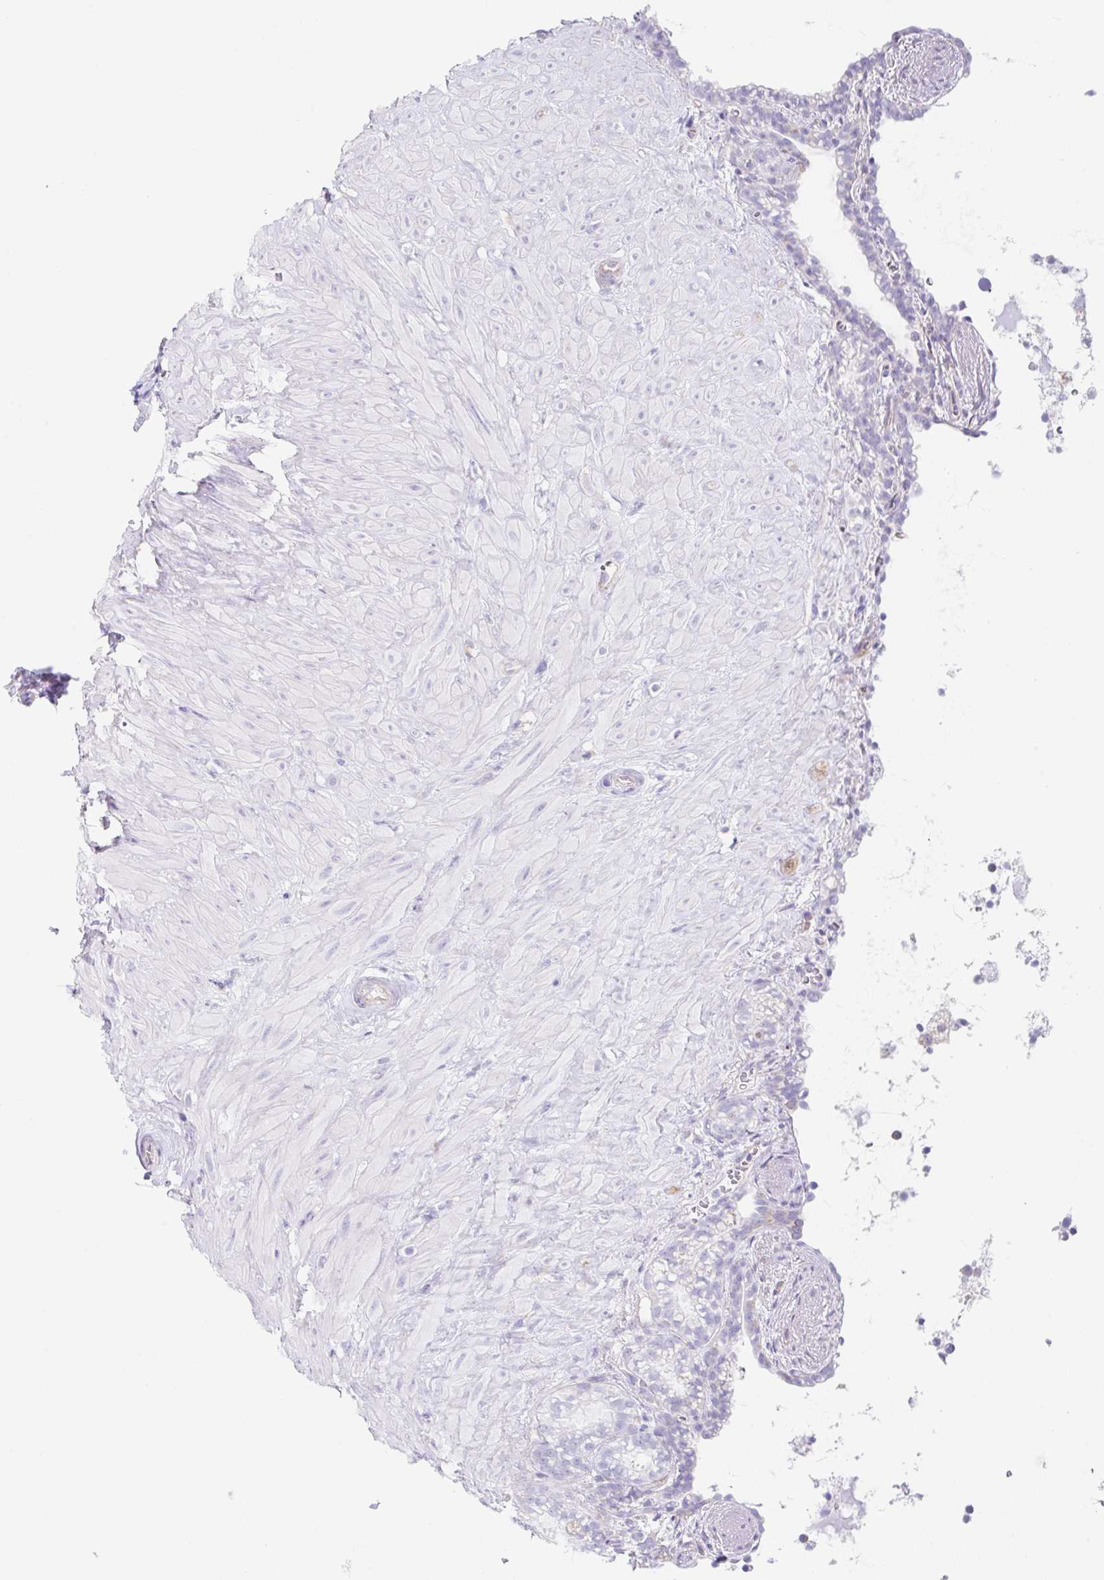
{"staining": {"intensity": "negative", "quantity": "none", "location": "none"}, "tissue": "seminal vesicle", "cell_type": "Glandular cells", "image_type": "normal", "snomed": [{"axis": "morphology", "description": "Normal tissue, NOS"}, {"axis": "topography", "description": "Seminal veicle"}], "caption": "Immunohistochemistry (IHC) photomicrograph of normal seminal vesicle: seminal vesicle stained with DAB (3,3'-diaminobenzidine) demonstrates no significant protein positivity in glandular cells. (Immunohistochemistry, brightfield microscopy, high magnification).", "gene": "DKK4", "patient": {"sex": "male", "age": 76}}